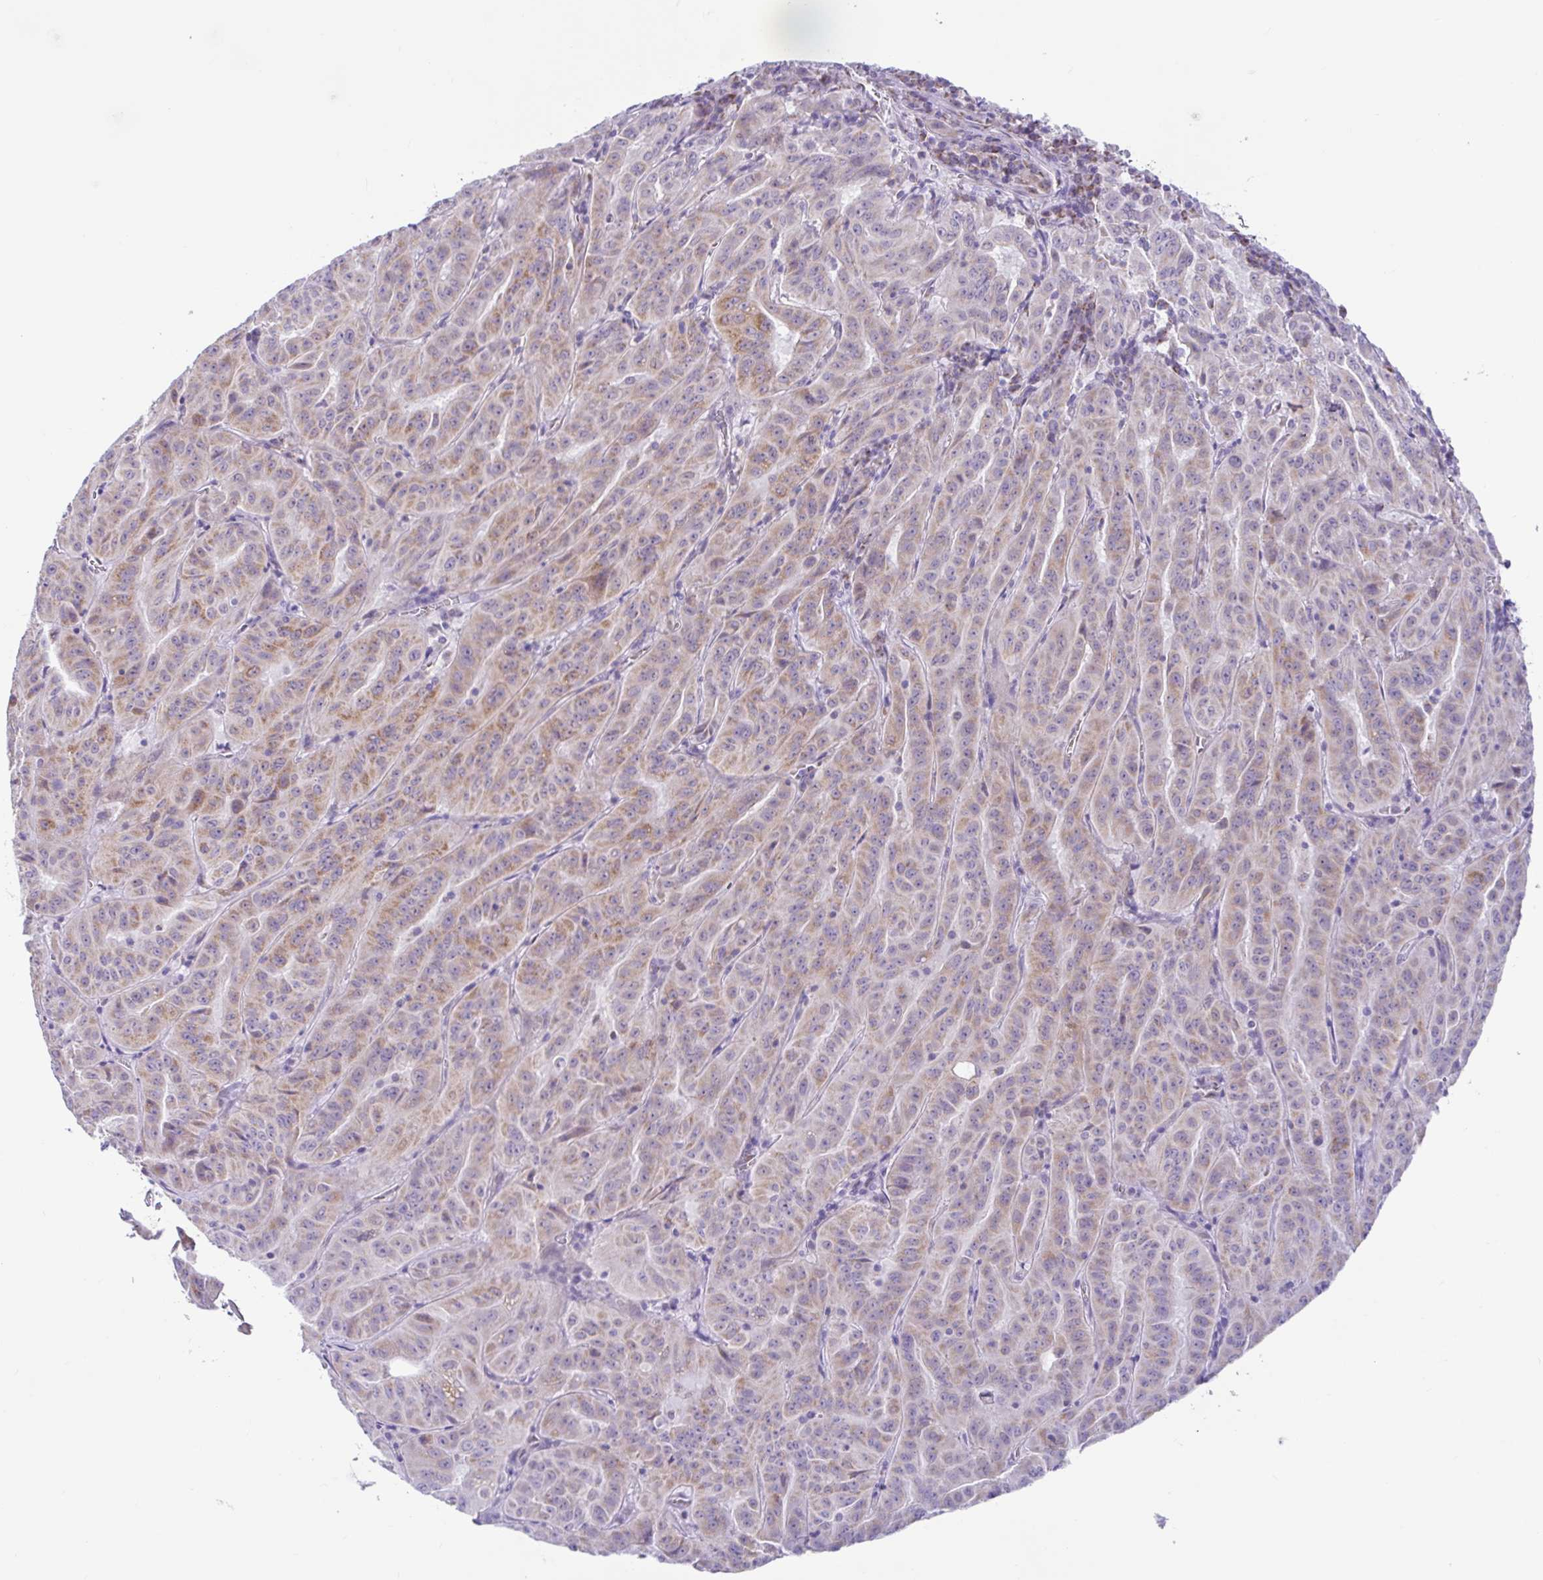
{"staining": {"intensity": "moderate", "quantity": "25%-75%", "location": "cytoplasmic/membranous"}, "tissue": "pancreatic cancer", "cell_type": "Tumor cells", "image_type": "cancer", "snomed": [{"axis": "morphology", "description": "Adenocarcinoma, NOS"}, {"axis": "topography", "description": "Pancreas"}], "caption": "IHC staining of adenocarcinoma (pancreatic), which shows medium levels of moderate cytoplasmic/membranous staining in about 25%-75% of tumor cells indicating moderate cytoplasmic/membranous protein expression. The staining was performed using DAB (brown) for protein detection and nuclei were counterstained in hematoxylin (blue).", "gene": "NDUFS2", "patient": {"sex": "male", "age": 63}}